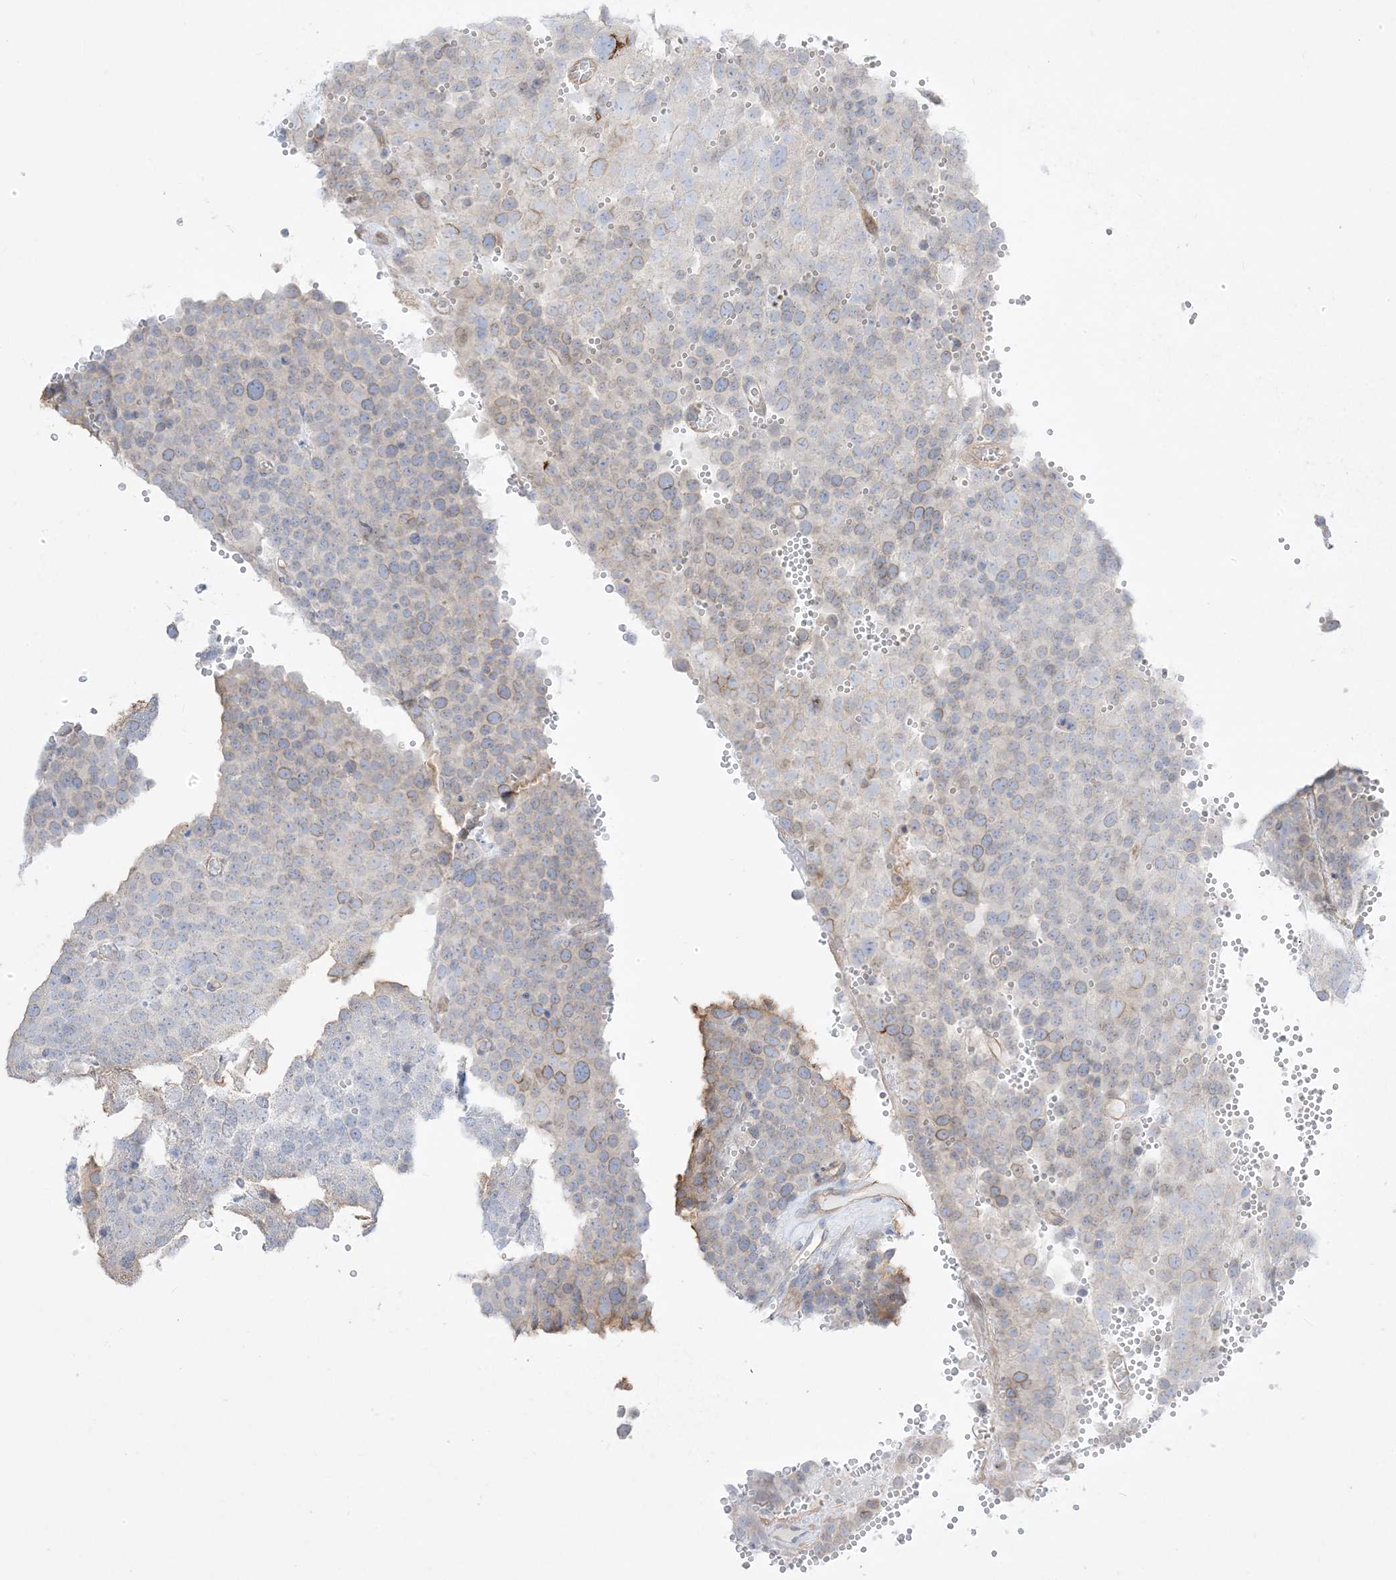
{"staining": {"intensity": "weak", "quantity": "<25%", "location": "cytoplasmic/membranous"}, "tissue": "testis cancer", "cell_type": "Tumor cells", "image_type": "cancer", "snomed": [{"axis": "morphology", "description": "Seminoma, NOS"}, {"axis": "topography", "description": "Testis"}], "caption": "Micrograph shows no protein positivity in tumor cells of testis cancer tissue.", "gene": "ARHGEF9", "patient": {"sex": "male", "age": 71}}